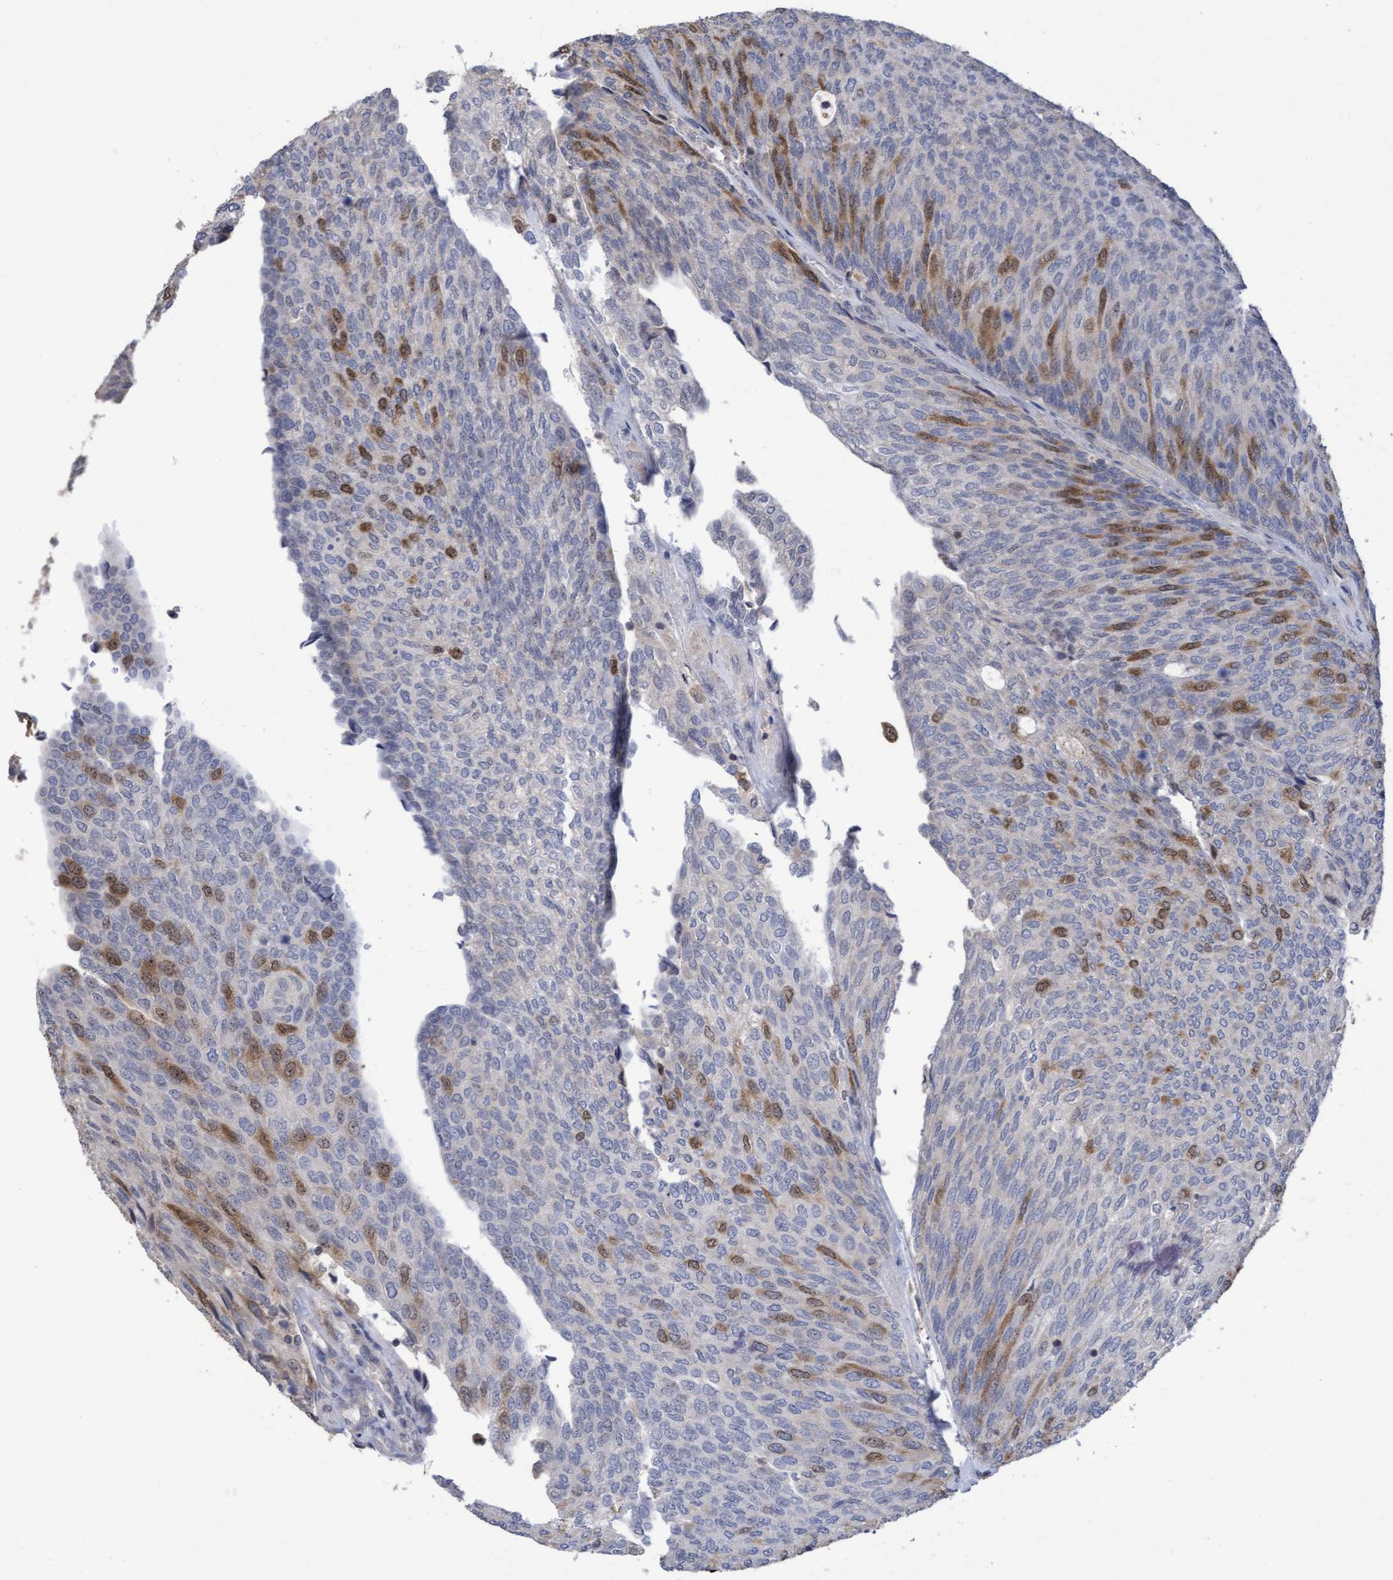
{"staining": {"intensity": "strong", "quantity": "<25%", "location": "nuclear"}, "tissue": "urothelial cancer", "cell_type": "Tumor cells", "image_type": "cancer", "snomed": [{"axis": "morphology", "description": "Urothelial carcinoma, Low grade"}, {"axis": "topography", "description": "Urinary bladder"}], "caption": "Immunohistochemical staining of urothelial cancer demonstrates strong nuclear protein staining in approximately <25% of tumor cells. The protein is stained brown, and the nuclei are stained in blue (DAB IHC with brightfield microscopy, high magnification).", "gene": "SLBP", "patient": {"sex": "female", "age": 79}}